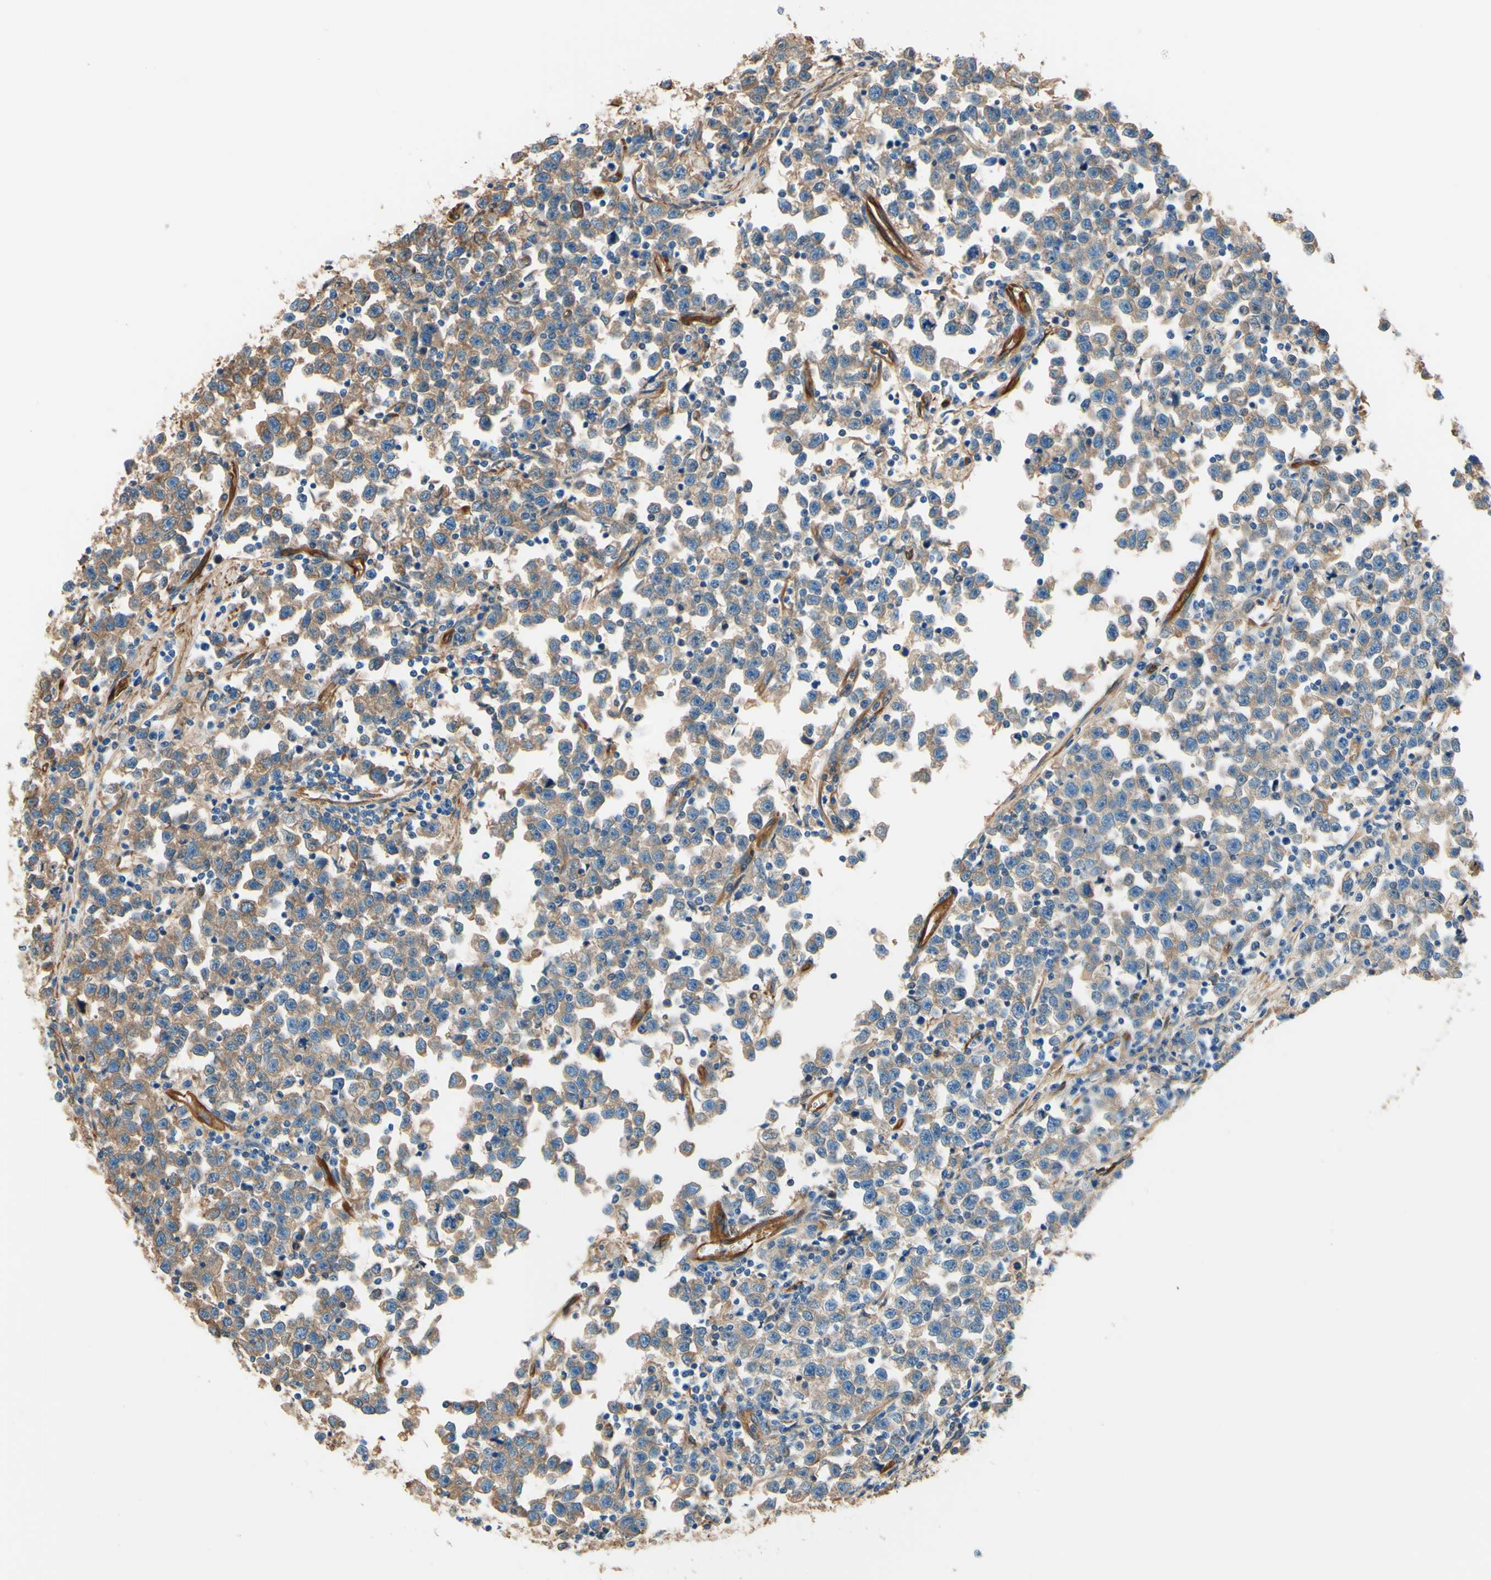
{"staining": {"intensity": "weak", "quantity": ">75%", "location": "cytoplasmic/membranous"}, "tissue": "testis cancer", "cell_type": "Tumor cells", "image_type": "cancer", "snomed": [{"axis": "morphology", "description": "Seminoma, NOS"}, {"axis": "topography", "description": "Testis"}], "caption": "IHC (DAB) staining of testis cancer exhibits weak cytoplasmic/membranous protein expression in approximately >75% of tumor cells.", "gene": "DPYSL3", "patient": {"sex": "male", "age": 43}}